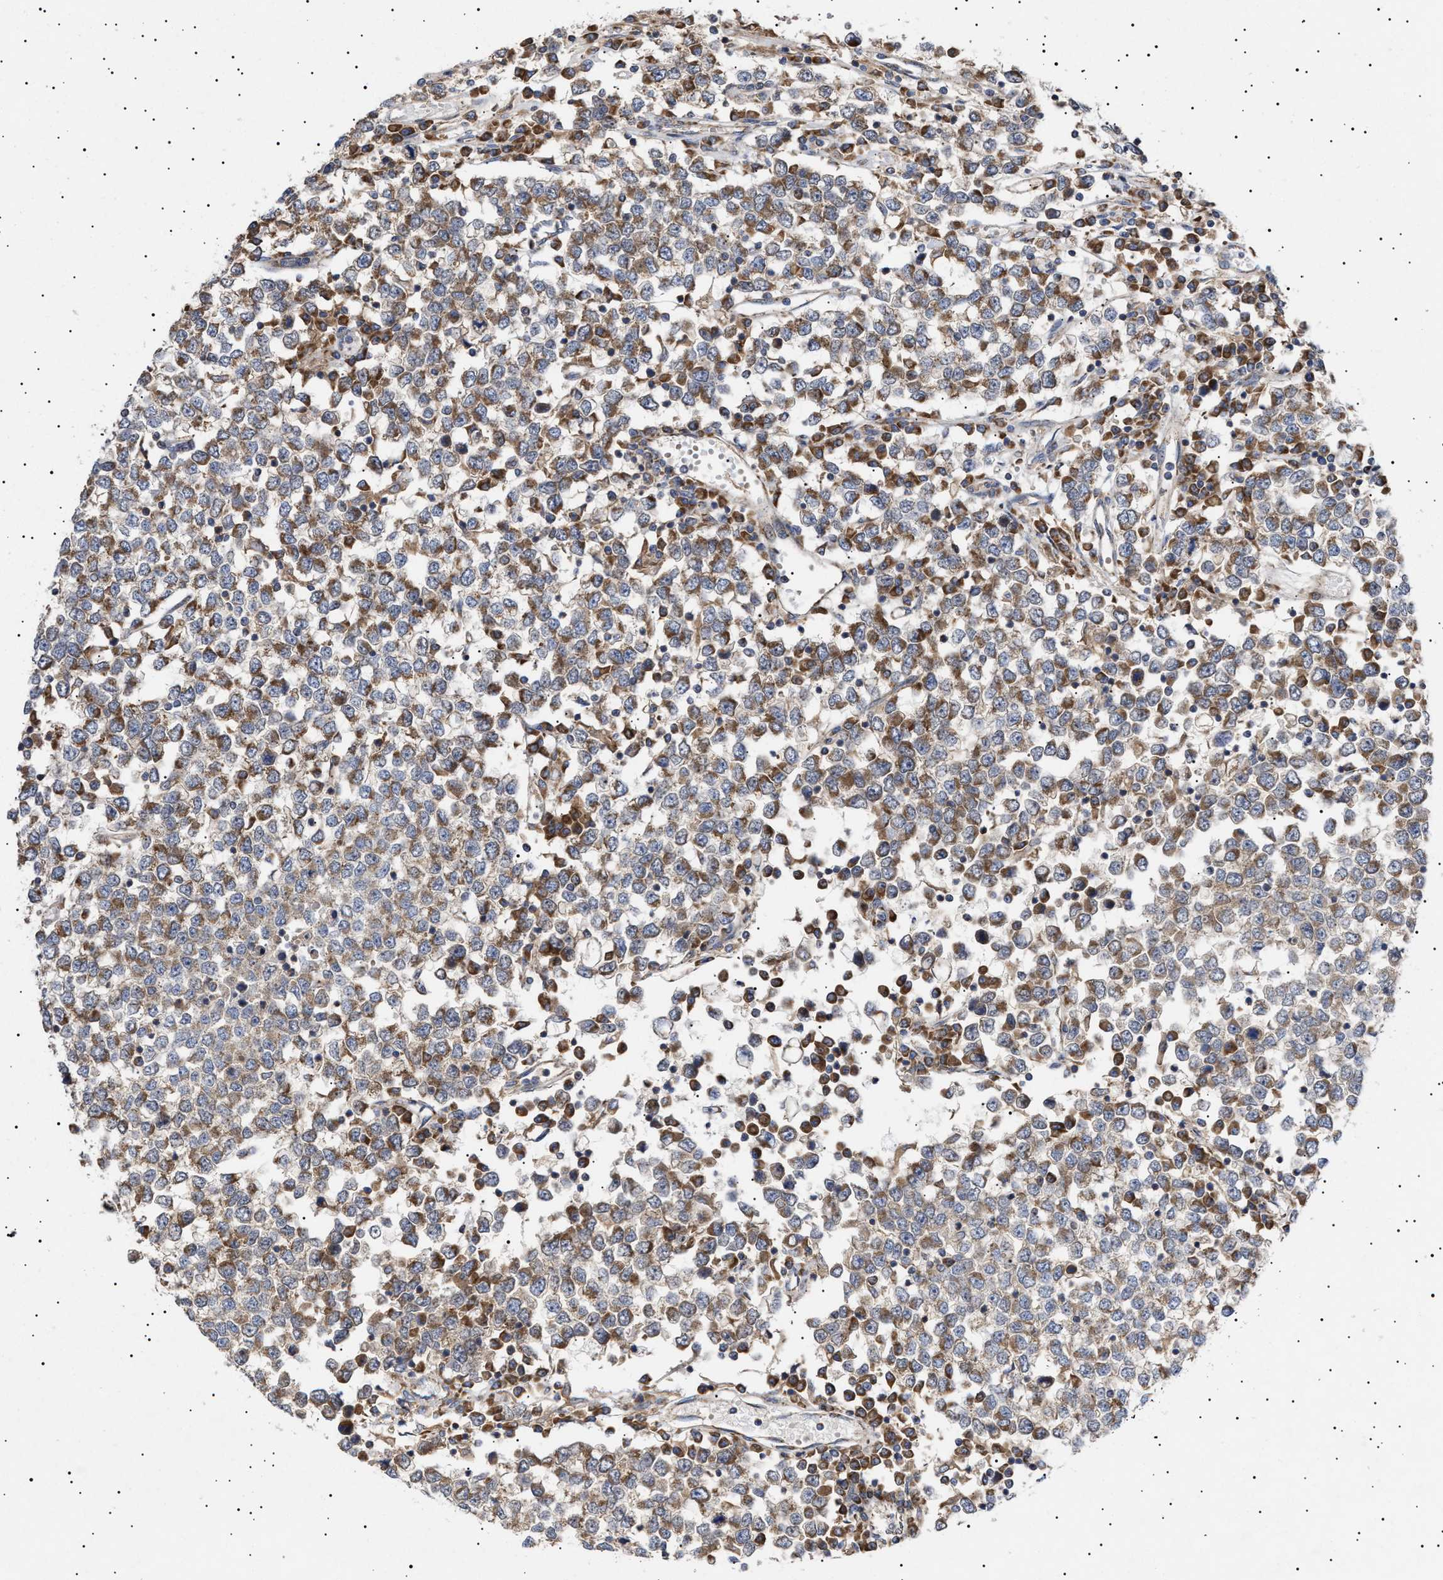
{"staining": {"intensity": "moderate", "quantity": ">75%", "location": "cytoplasmic/membranous"}, "tissue": "testis cancer", "cell_type": "Tumor cells", "image_type": "cancer", "snomed": [{"axis": "morphology", "description": "Seminoma, NOS"}, {"axis": "topography", "description": "Testis"}], "caption": "IHC staining of testis seminoma, which shows medium levels of moderate cytoplasmic/membranous staining in about >75% of tumor cells indicating moderate cytoplasmic/membranous protein staining. The staining was performed using DAB (3,3'-diaminobenzidine) (brown) for protein detection and nuclei were counterstained in hematoxylin (blue).", "gene": "MRPL10", "patient": {"sex": "male", "age": 65}}